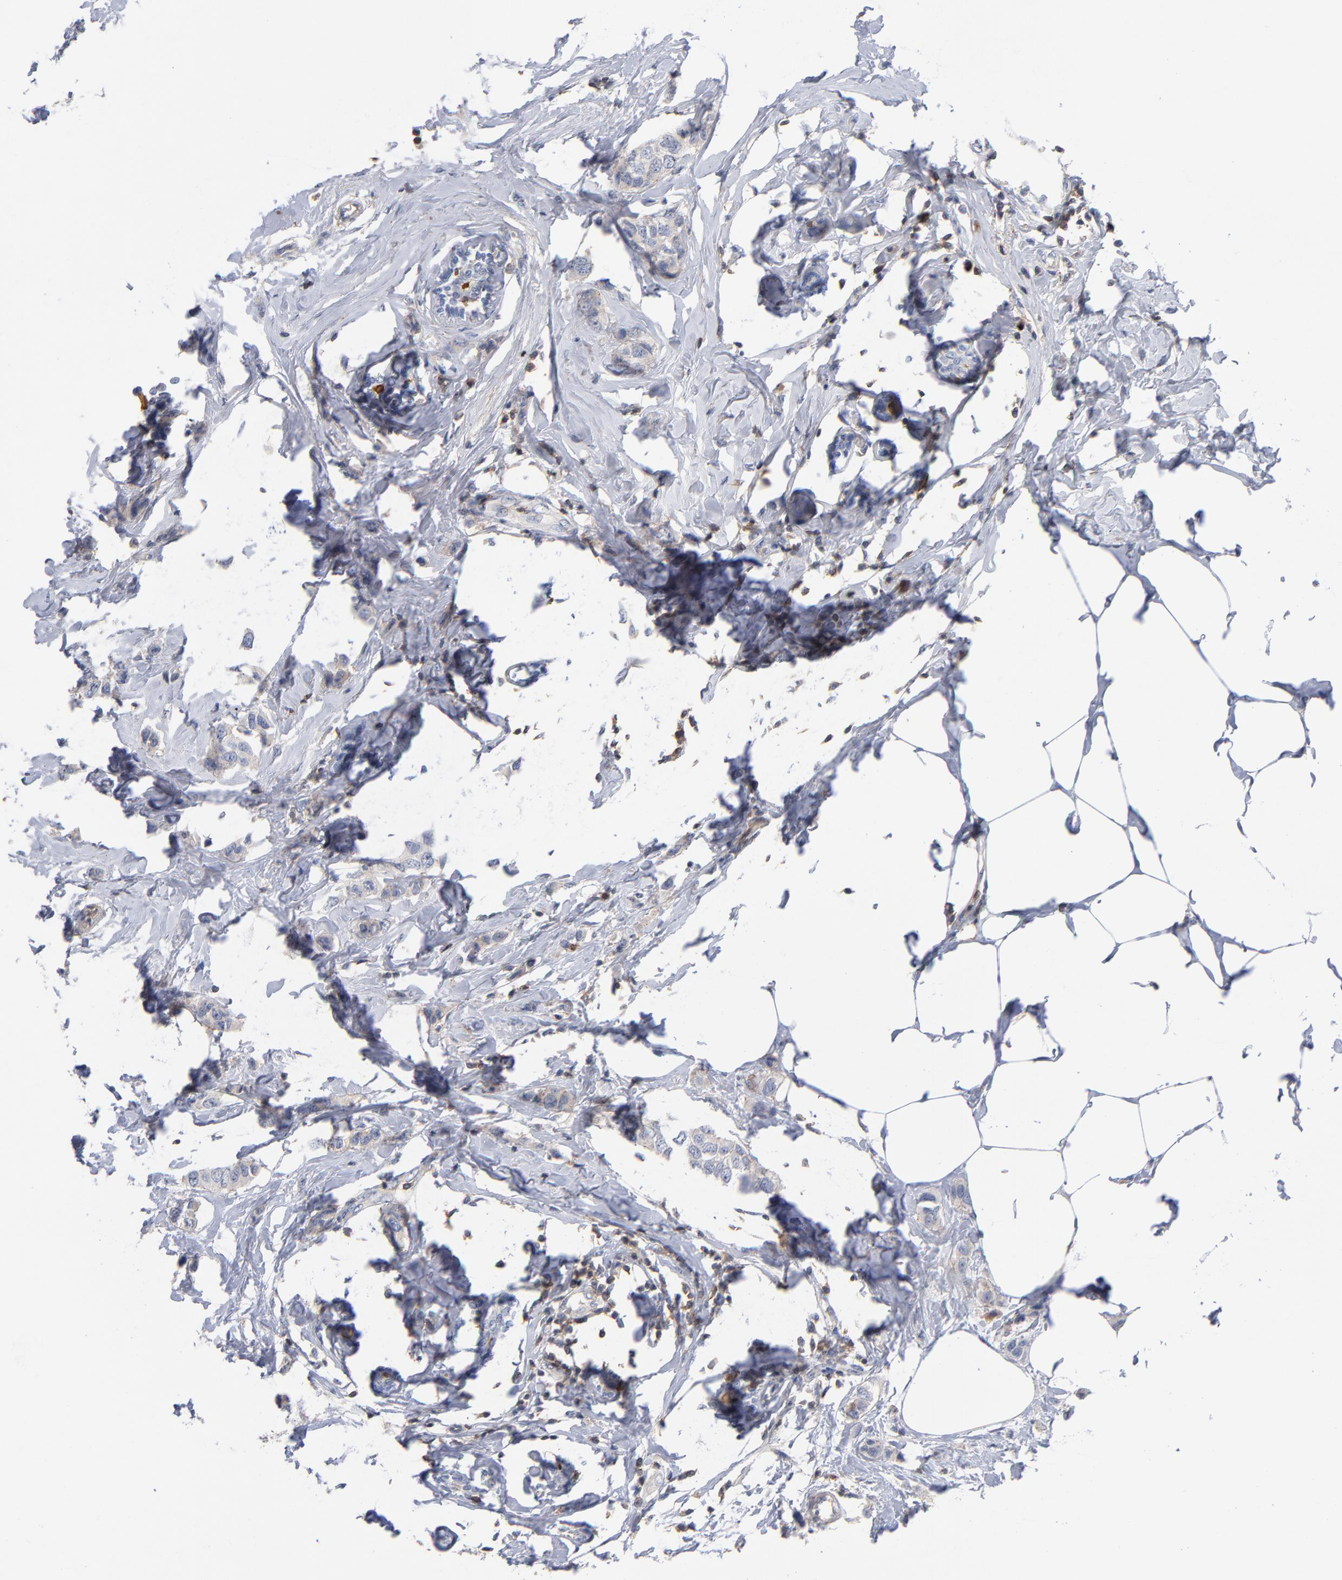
{"staining": {"intensity": "weak", "quantity": ">75%", "location": "cytoplasmic/membranous"}, "tissue": "breast cancer", "cell_type": "Tumor cells", "image_type": "cancer", "snomed": [{"axis": "morphology", "description": "Normal tissue, NOS"}, {"axis": "morphology", "description": "Duct carcinoma"}, {"axis": "topography", "description": "Breast"}], "caption": "Protein expression by IHC demonstrates weak cytoplasmic/membranous expression in about >75% of tumor cells in breast cancer (invasive ductal carcinoma). (DAB (3,3'-diaminobenzidine) IHC, brown staining for protein, blue staining for nuclei).", "gene": "PDLIM2", "patient": {"sex": "female", "age": 50}}